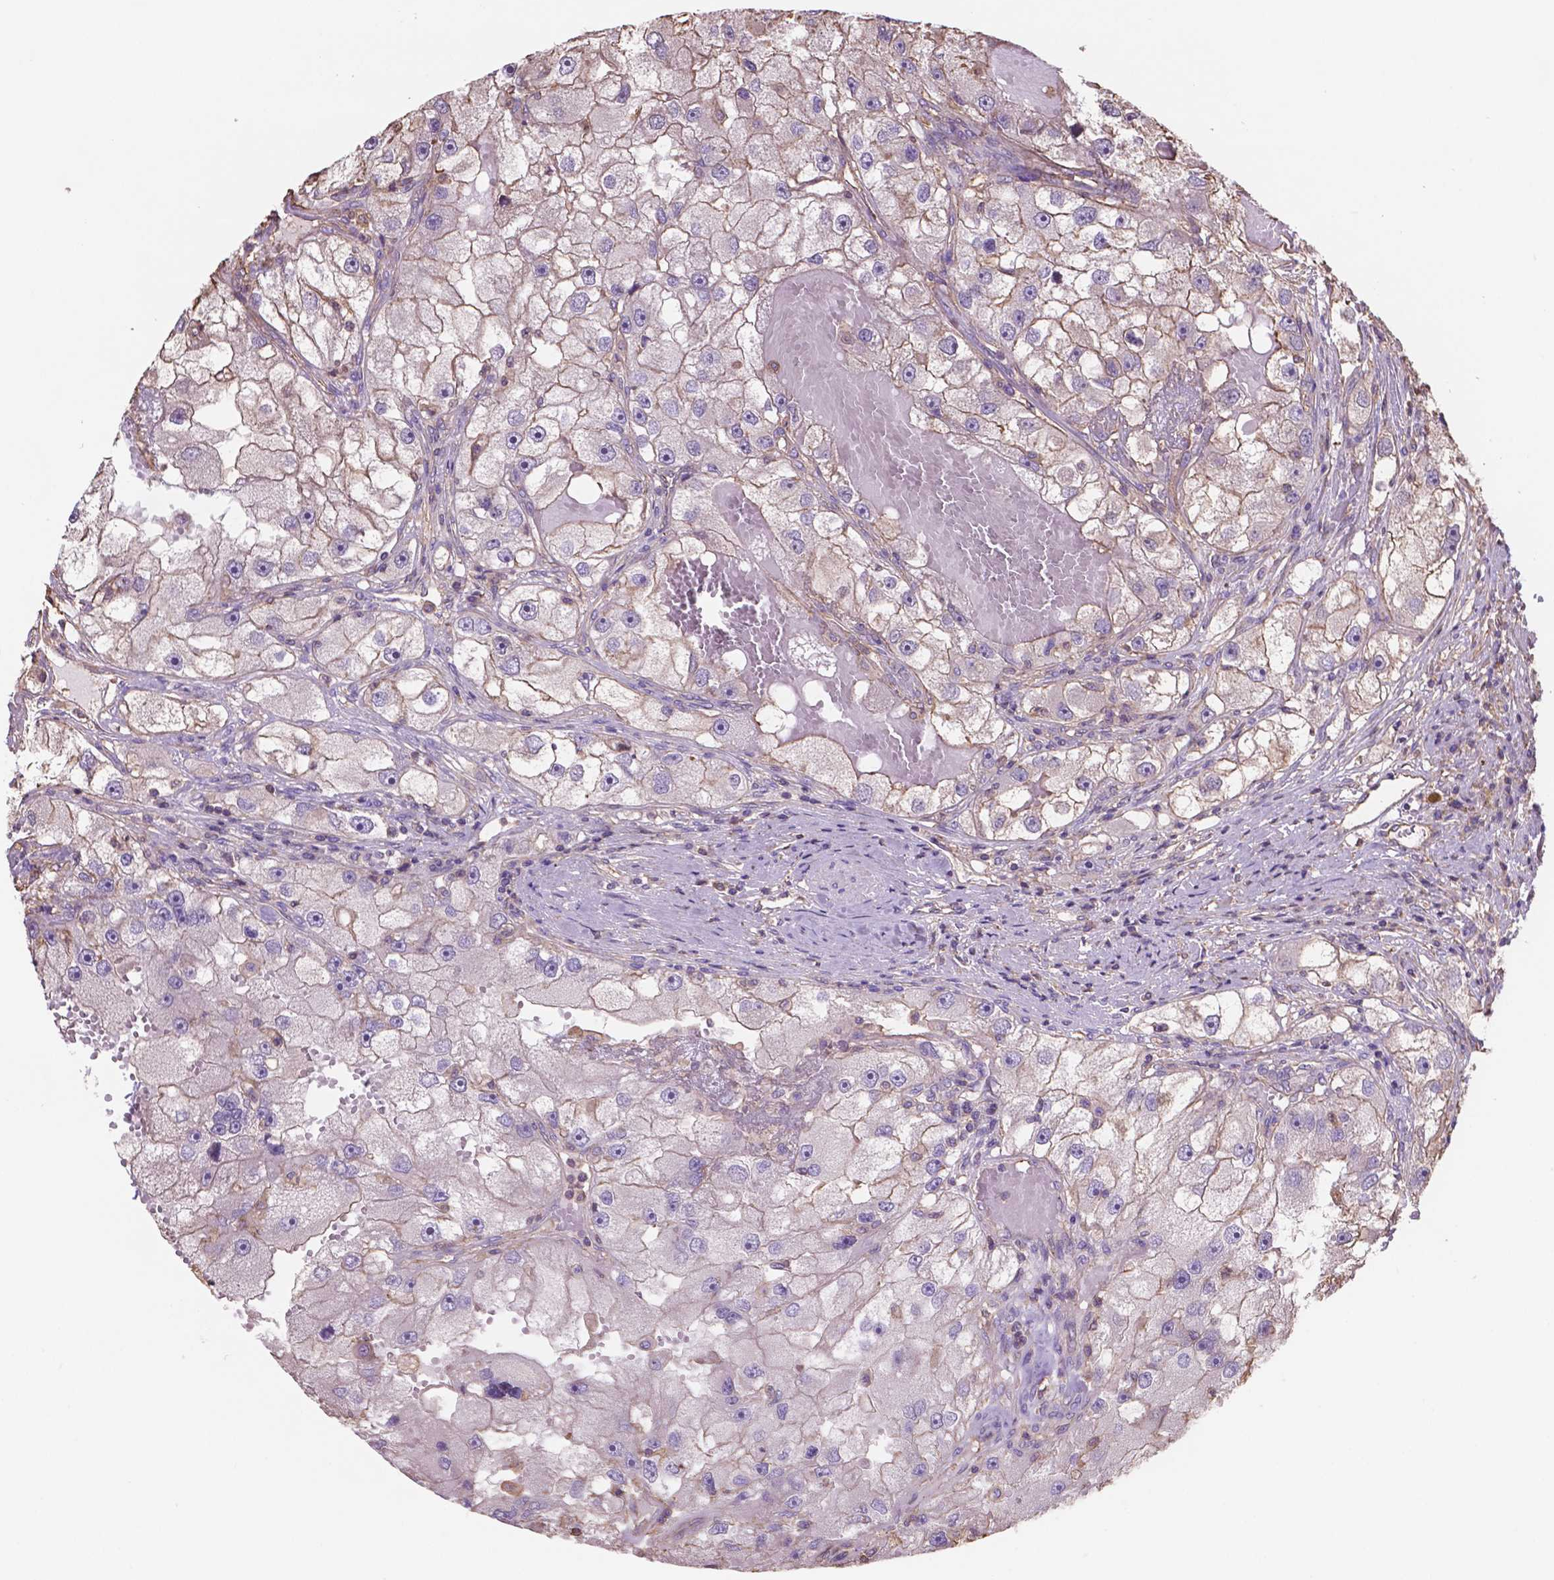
{"staining": {"intensity": "moderate", "quantity": ">75%", "location": "cytoplasmic/membranous"}, "tissue": "renal cancer", "cell_type": "Tumor cells", "image_type": "cancer", "snomed": [{"axis": "morphology", "description": "Adenocarcinoma, NOS"}, {"axis": "topography", "description": "Kidney"}], "caption": "This micrograph shows IHC staining of renal cancer, with medium moderate cytoplasmic/membranous expression in about >75% of tumor cells.", "gene": "NIPA2", "patient": {"sex": "male", "age": 63}}